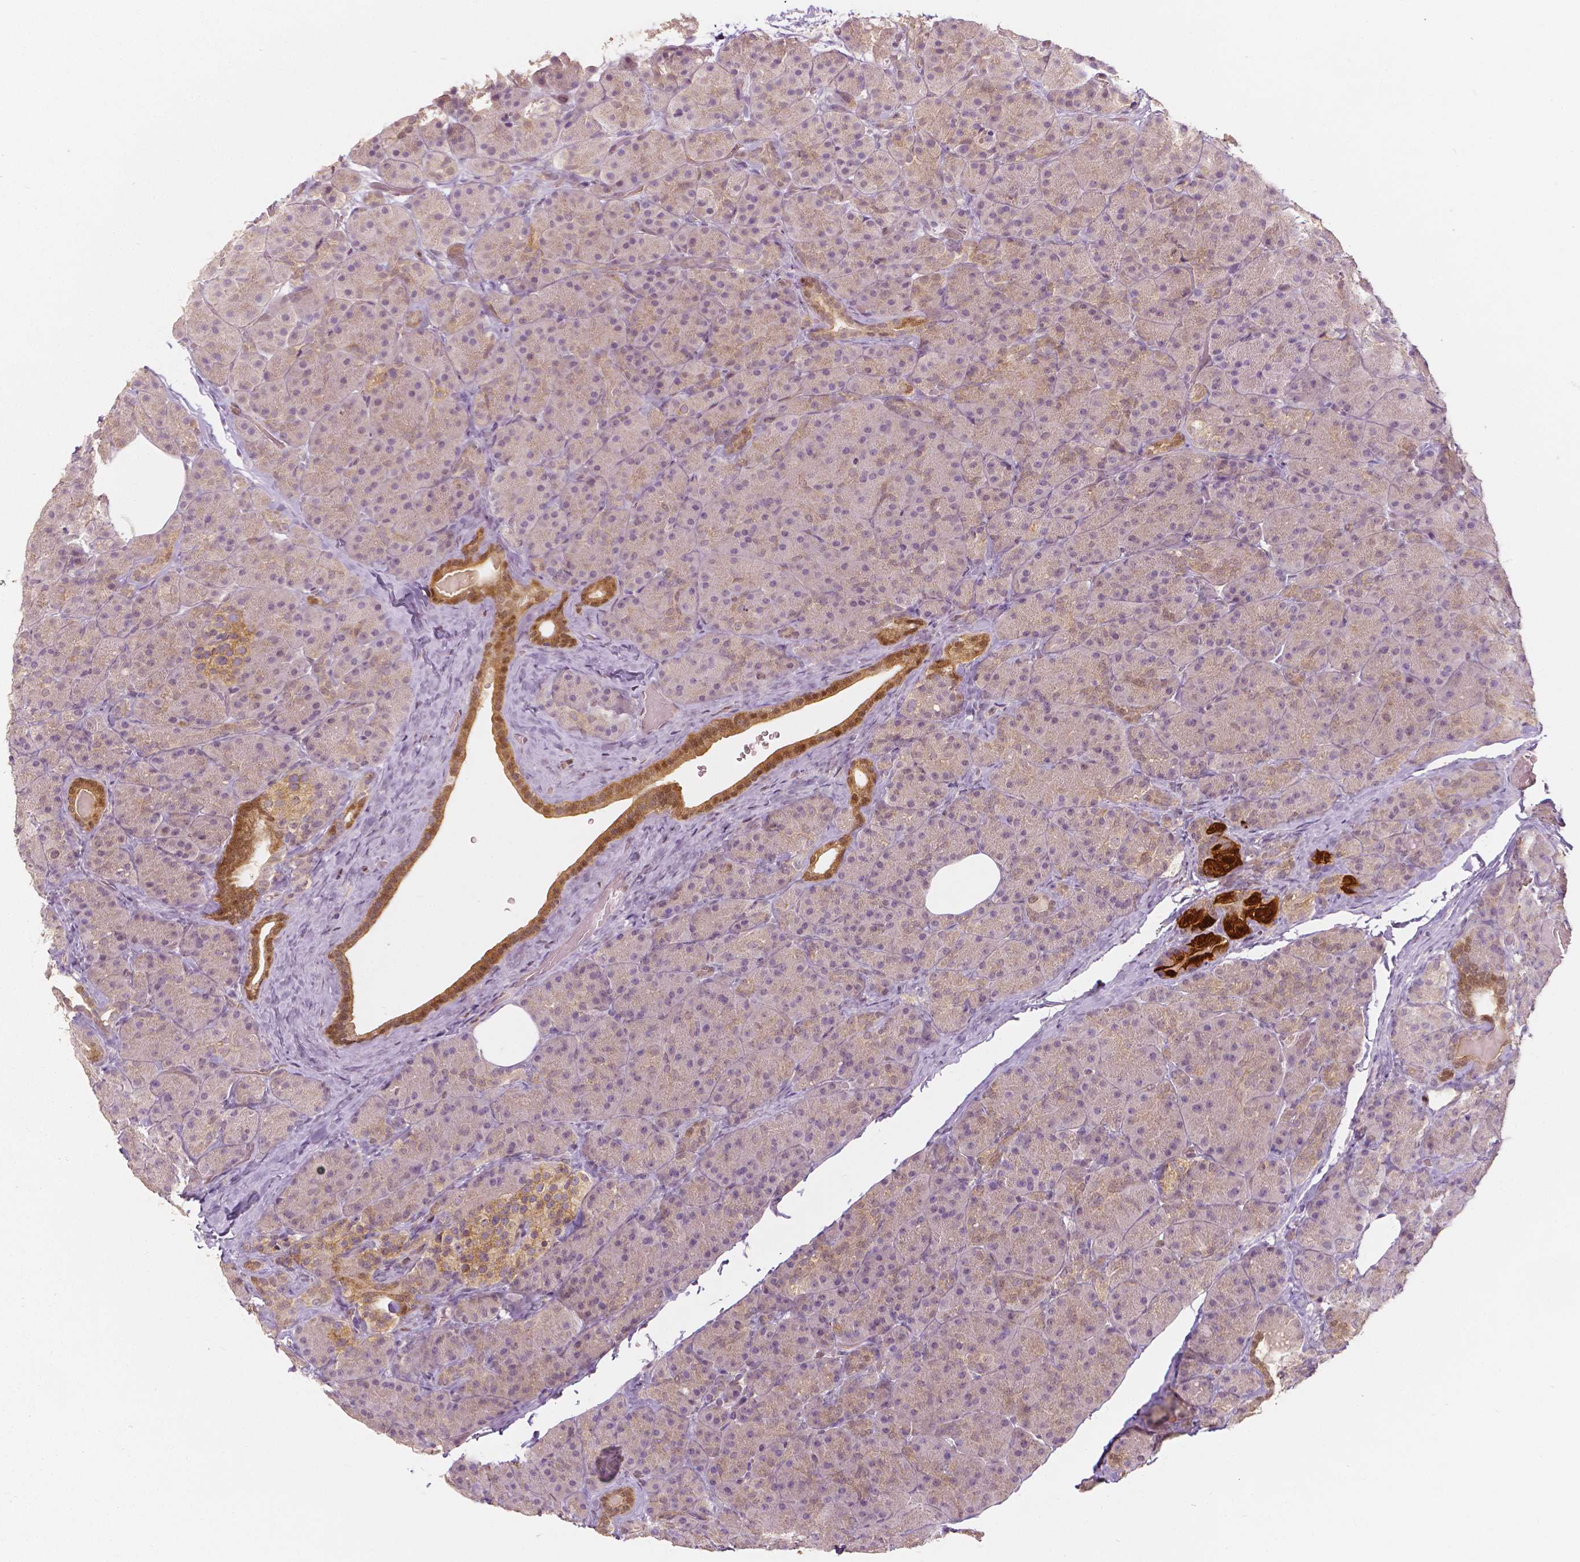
{"staining": {"intensity": "moderate", "quantity": "<25%", "location": "cytoplasmic/membranous,nuclear"}, "tissue": "pancreas", "cell_type": "Exocrine glandular cells", "image_type": "normal", "snomed": [{"axis": "morphology", "description": "Normal tissue, NOS"}, {"axis": "topography", "description": "Pancreas"}], "caption": "Pancreas stained with immunohistochemistry reveals moderate cytoplasmic/membranous,nuclear staining in about <25% of exocrine glandular cells.", "gene": "NAPRT", "patient": {"sex": "male", "age": 57}}